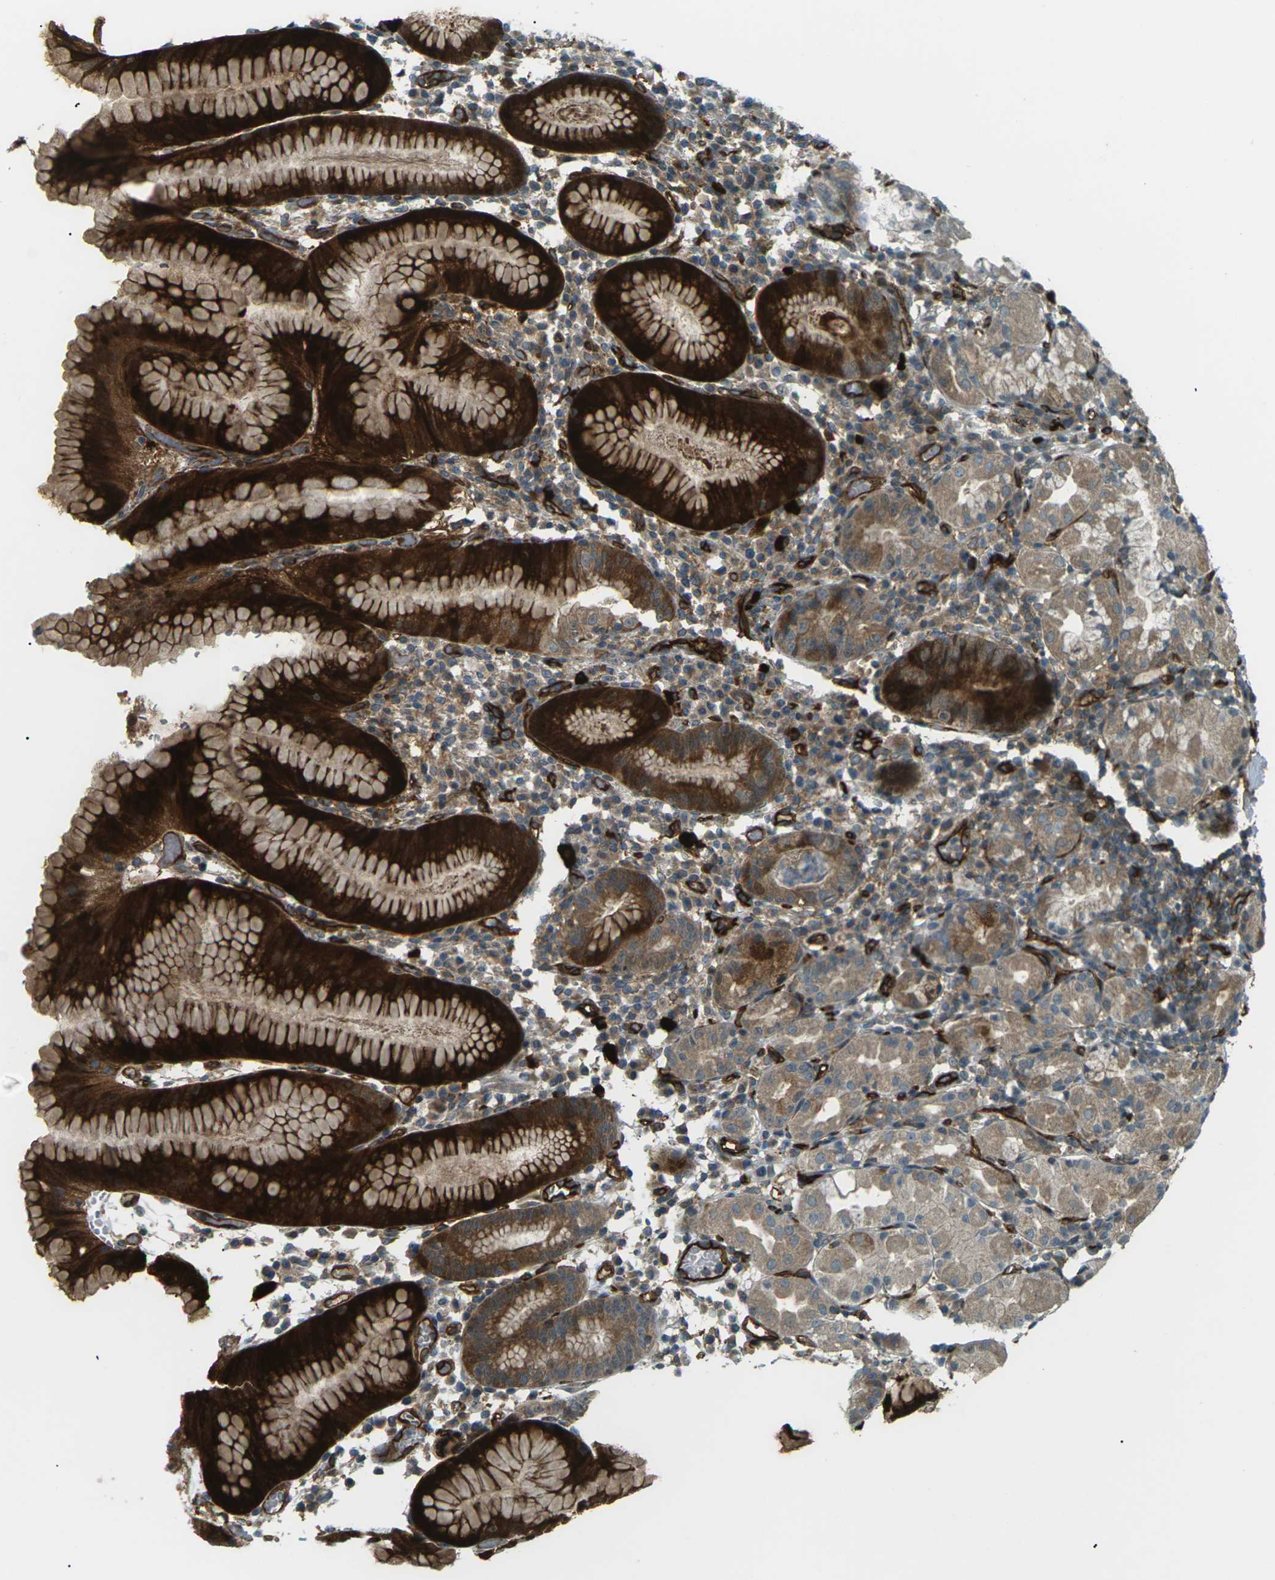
{"staining": {"intensity": "strong", "quantity": ">75%", "location": "cytoplasmic/membranous,nuclear"}, "tissue": "stomach", "cell_type": "Glandular cells", "image_type": "normal", "snomed": [{"axis": "morphology", "description": "Normal tissue, NOS"}, {"axis": "topography", "description": "Stomach"}, {"axis": "topography", "description": "Stomach, lower"}], "caption": "Strong cytoplasmic/membranous,nuclear expression is identified in about >75% of glandular cells in unremarkable stomach.", "gene": "S1PR1", "patient": {"sex": "female", "age": 75}}